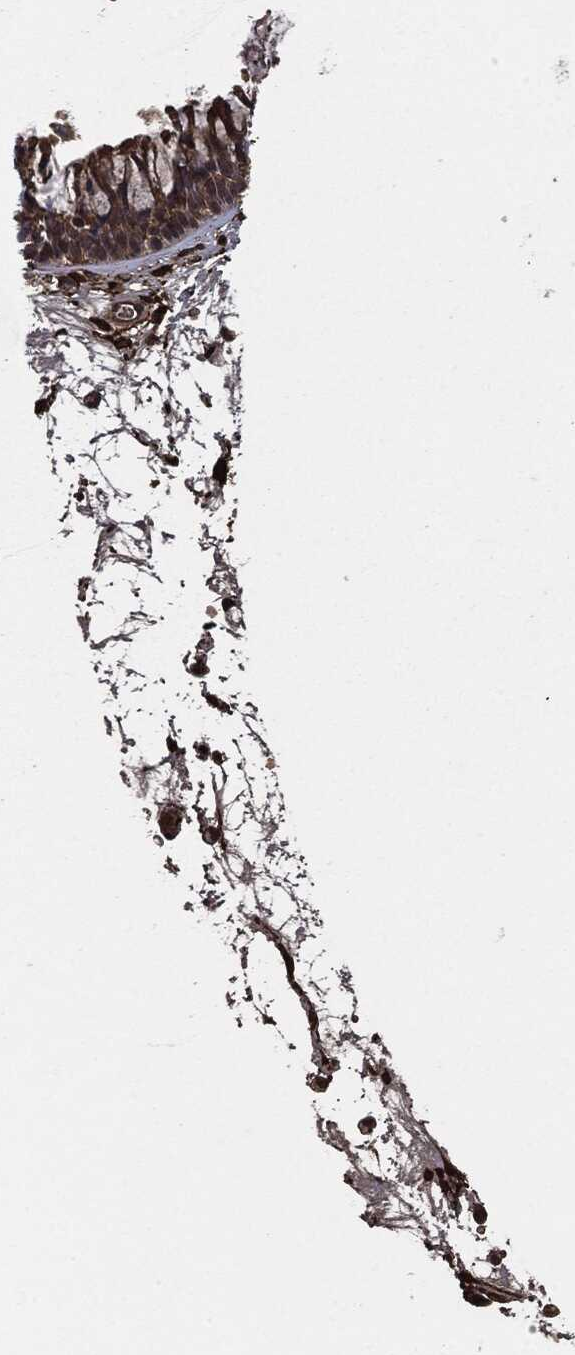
{"staining": {"intensity": "weak", "quantity": "25%-75%", "location": "cytoplasmic/membranous,nuclear"}, "tissue": "nasopharynx", "cell_type": "Respiratory epithelial cells", "image_type": "normal", "snomed": [{"axis": "morphology", "description": "Normal tissue, NOS"}, {"axis": "topography", "description": "Nasopharynx"}], "caption": "Respiratory epithelial cells show low levels of weak cytoplasmic/membranous,nuclear staining in about 25%-75% of cells in unremarkable nasopharynx.", "gene": "CRABP2", "patient": {"sex": "male", "age": 58}}